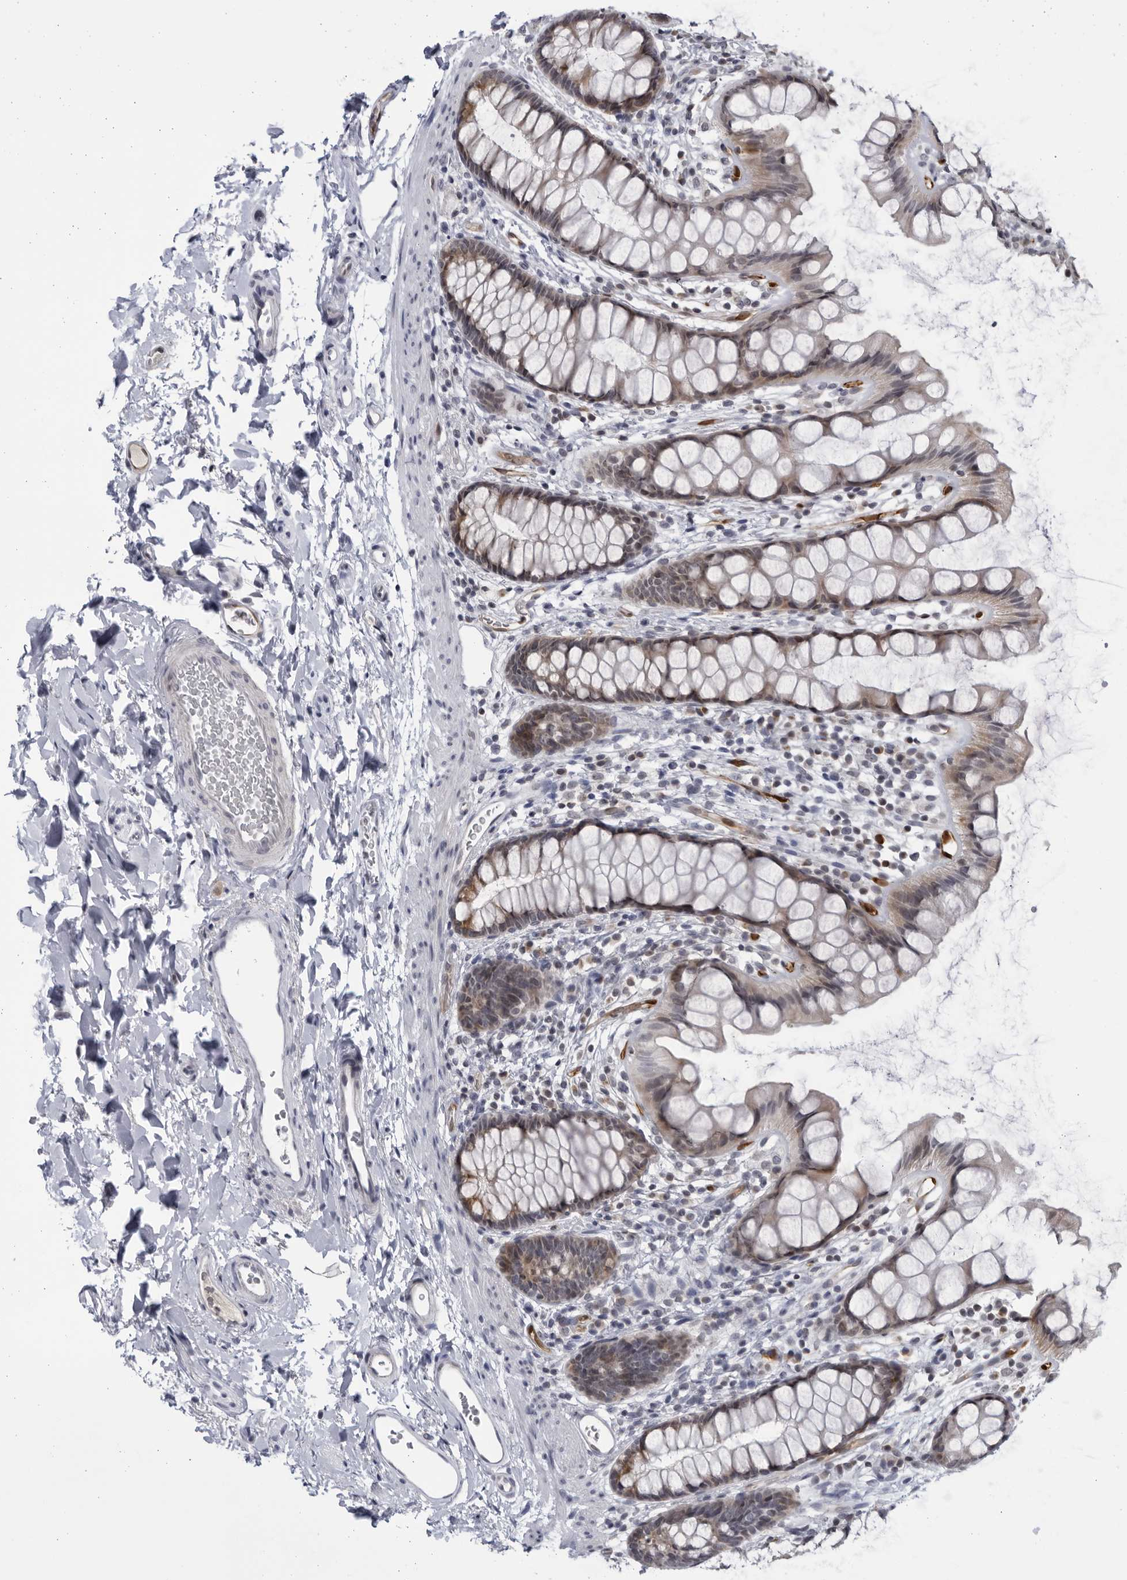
{"staining": {"intensity": "moderate", "quantity": "25%-75%", "location": "cytoplasmic/membranous"}, "tissue": "rectum", "cell_type": "Glandular cells", "image_type": "normal", "snomed": [{"axis": "morphology", "description": "Normal tissue, NOS"}, {"axis": "topography", "description": "Rectum"}], "caption": "The immunohistochemical stain highlights moderate cytoplasmic/membranous expression in glandular cells of benign rectum. (DAB (3,3'-diaminobenzidine) = brown stain, brightfield microscopy at high magnification).", "gene": "SLC25A22", "patient": {"sex": "female", "age": 65}}